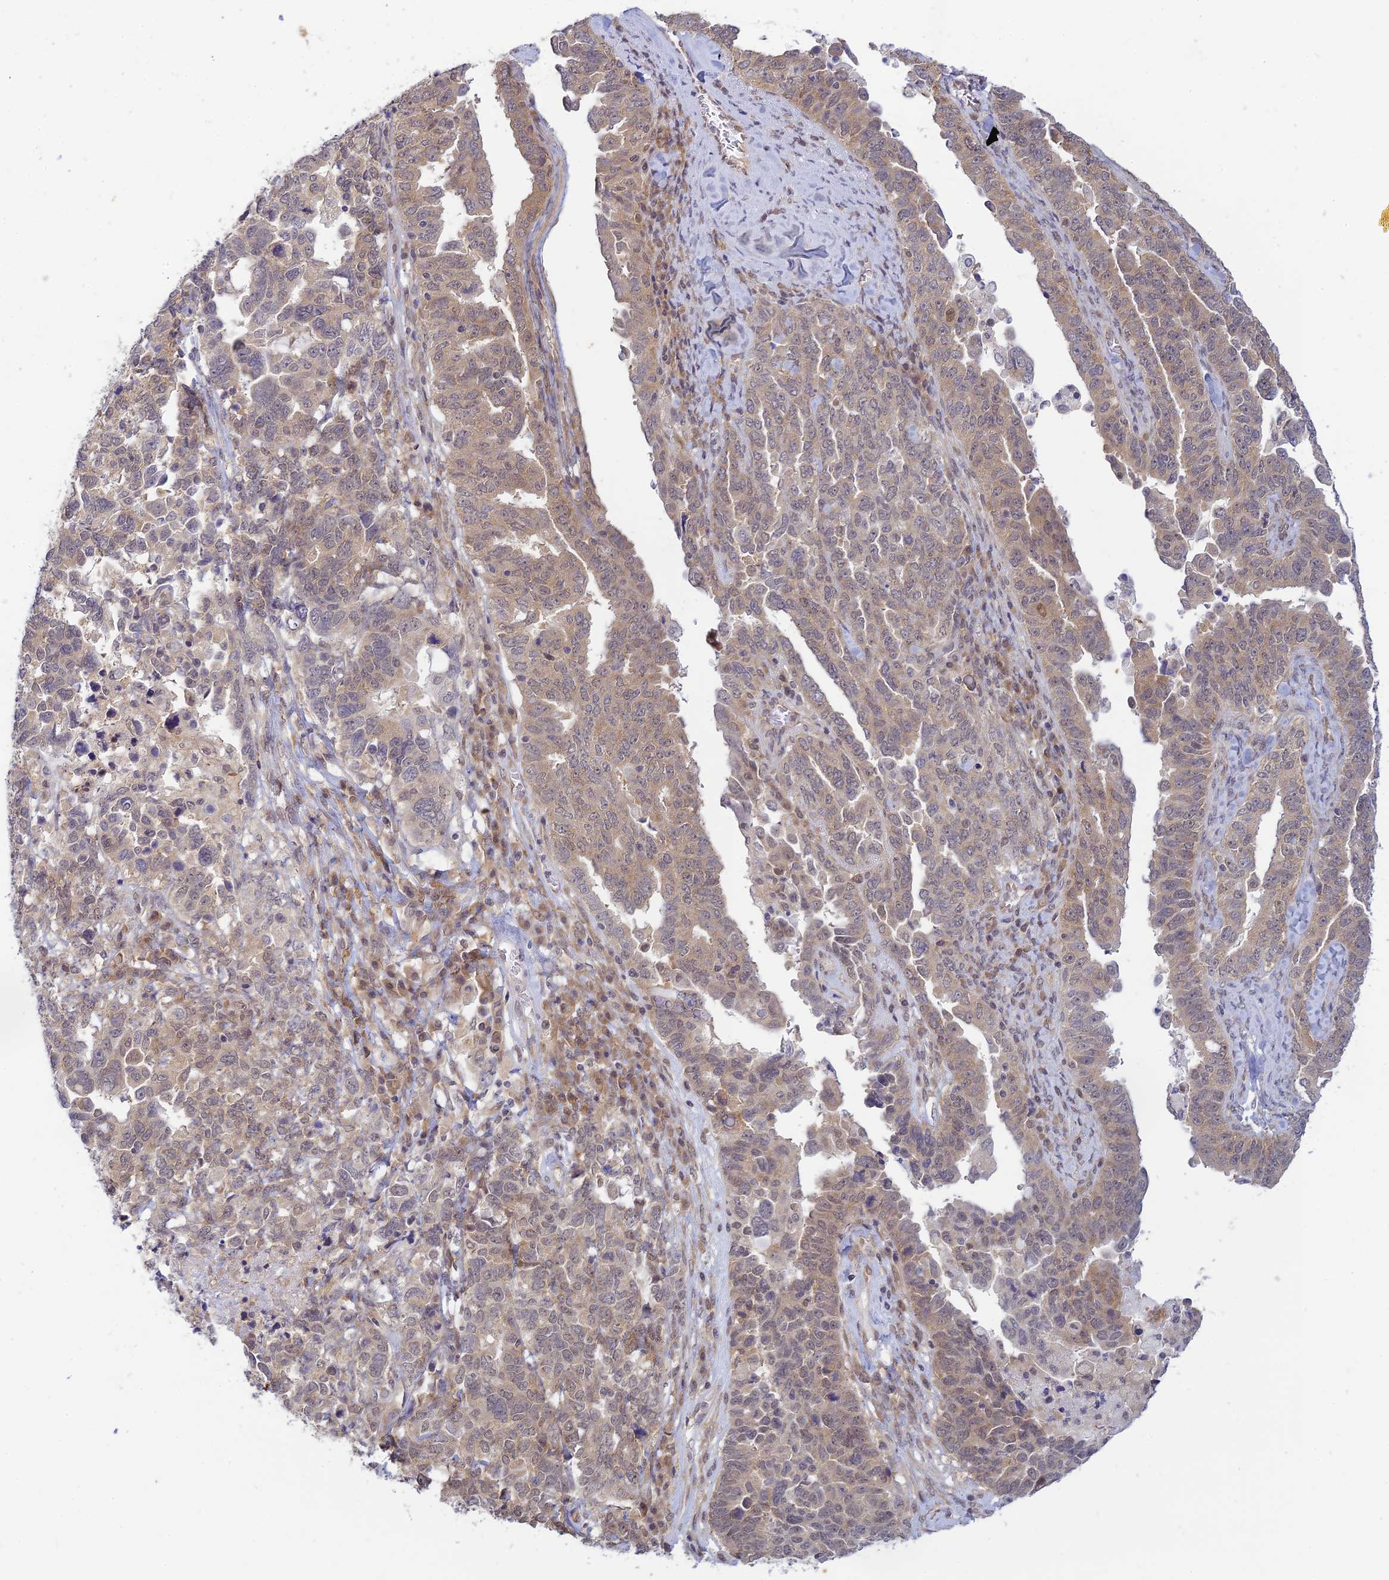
{"staining": {"intensity": "weak", "quantity": "25%-75%", "location": "cytoplasmic/membranous"}, "tissue": "ovarian cancer", "cell_type": "Tumor cells", "image_type": "cancer", "snomed": [{"axis": "morphology", "description": "Carcinoma, endometroid"}, {"axis": "topography", "description": "Ovary"}], "caption": "Tumor cells demonstrate low levels of weak cytoplasmic/membranous expression in about 25%-75% of cells in human ovarian cancer (endometroid carcinoma). The protein is stained brown, and the nuclei are stained in blue (DAB IHC with brightfield microscopy, high magnification).", "gene": "SKIC8", "patient": {"sex": "female", "age": 62}}